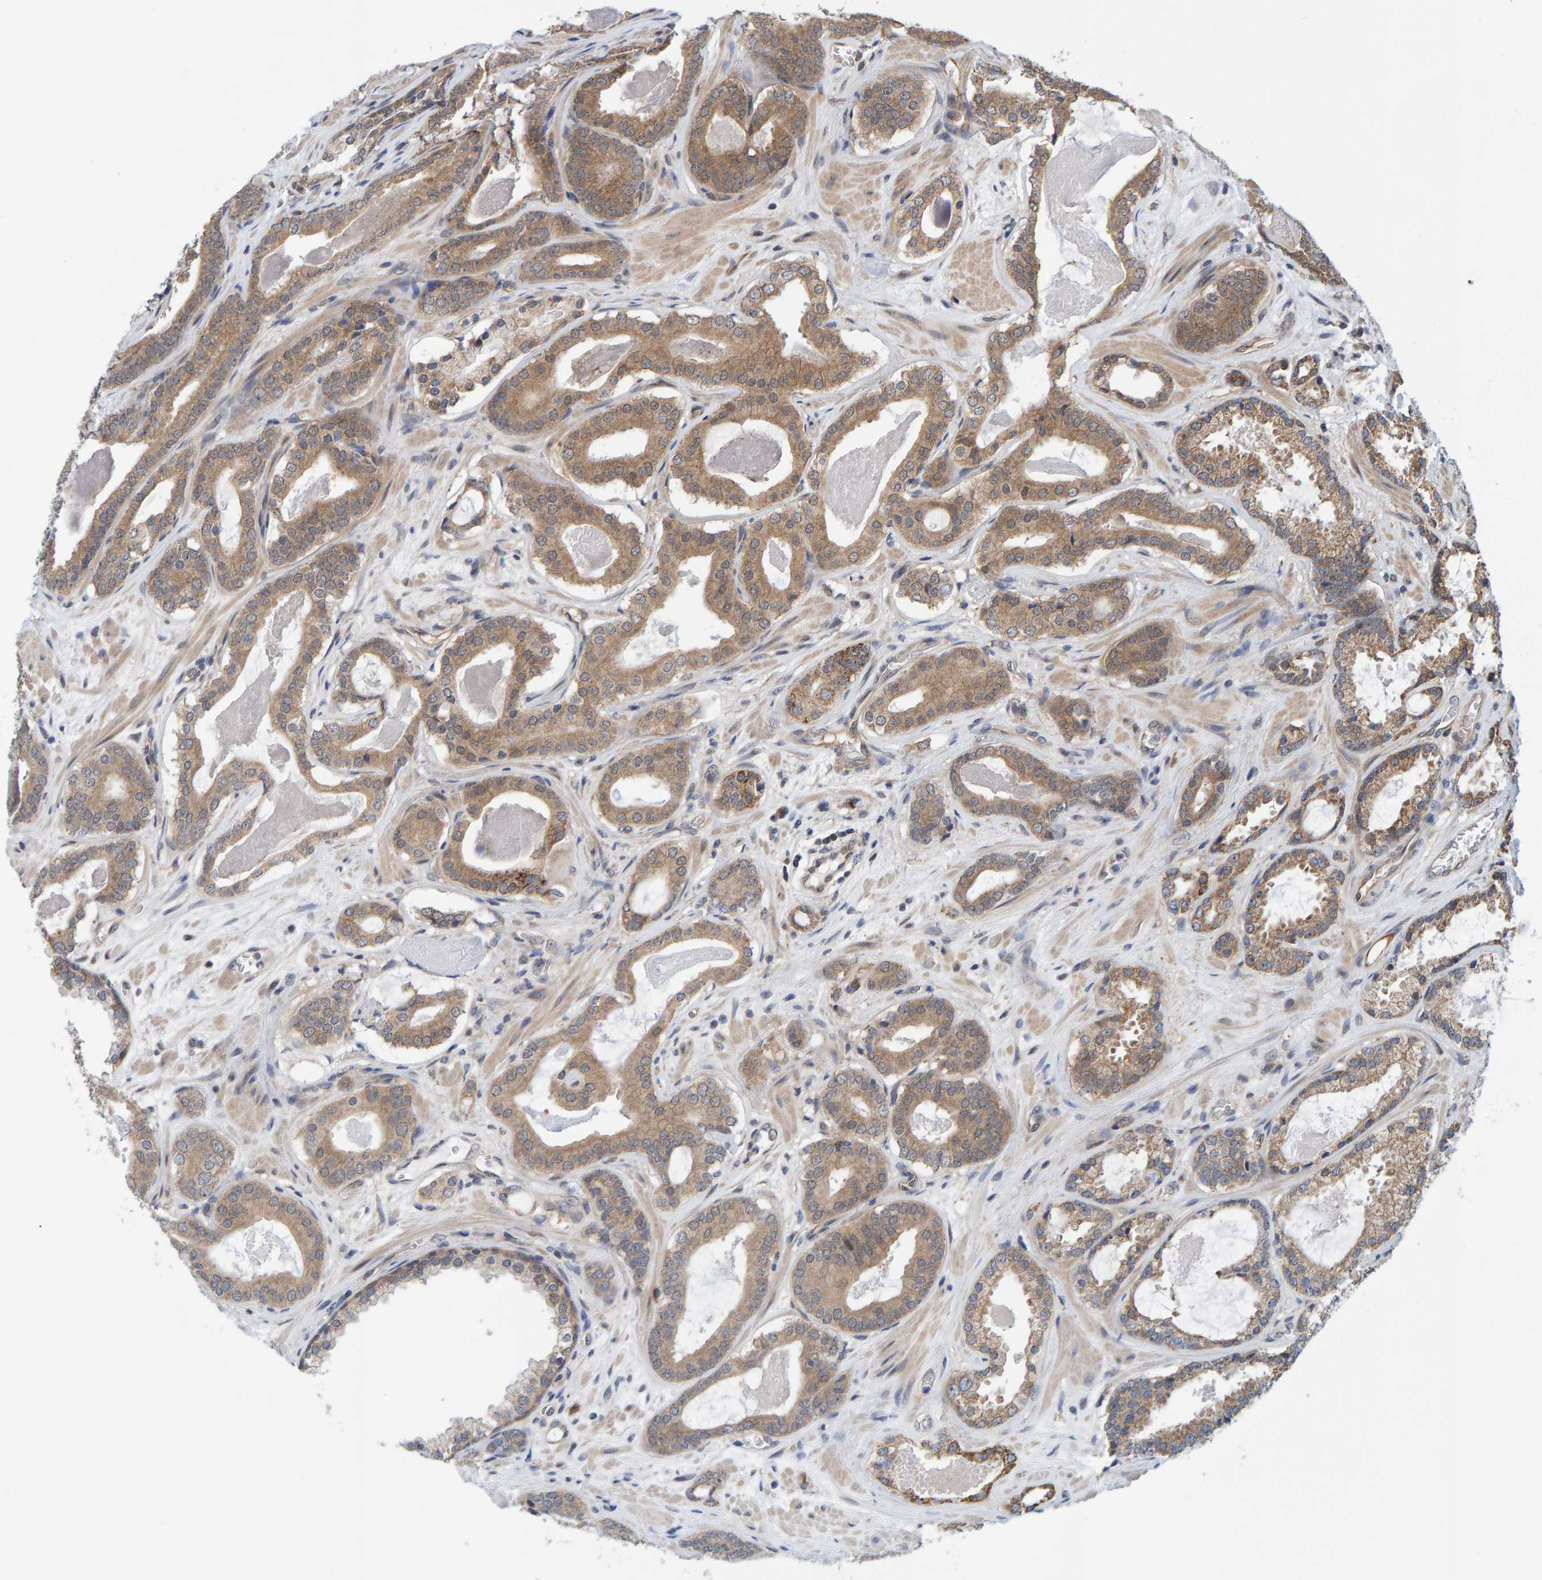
{"staining": {"intensity": "moderate", "quantity": ">75%", "location": "cytoplasmic/membranous"}, "tissue": "prostate cancer", "cell_type": "Tumor cells", "image_type": "cancer", "snomed": [{"axis": "morphology", "description": "Adenocarcinoma, High grade"}, {"axis": "topography", "description": "Prostate"}], "caption": "Protein expression analysis of prostate cancer (adenocarcinoma (high-grade)) exhibits moderate cytoplasmic/membranous expression in about >75% of tumor cells.", "gene": "SCRN2", "patient": {"sex": "male", "age": 60}}